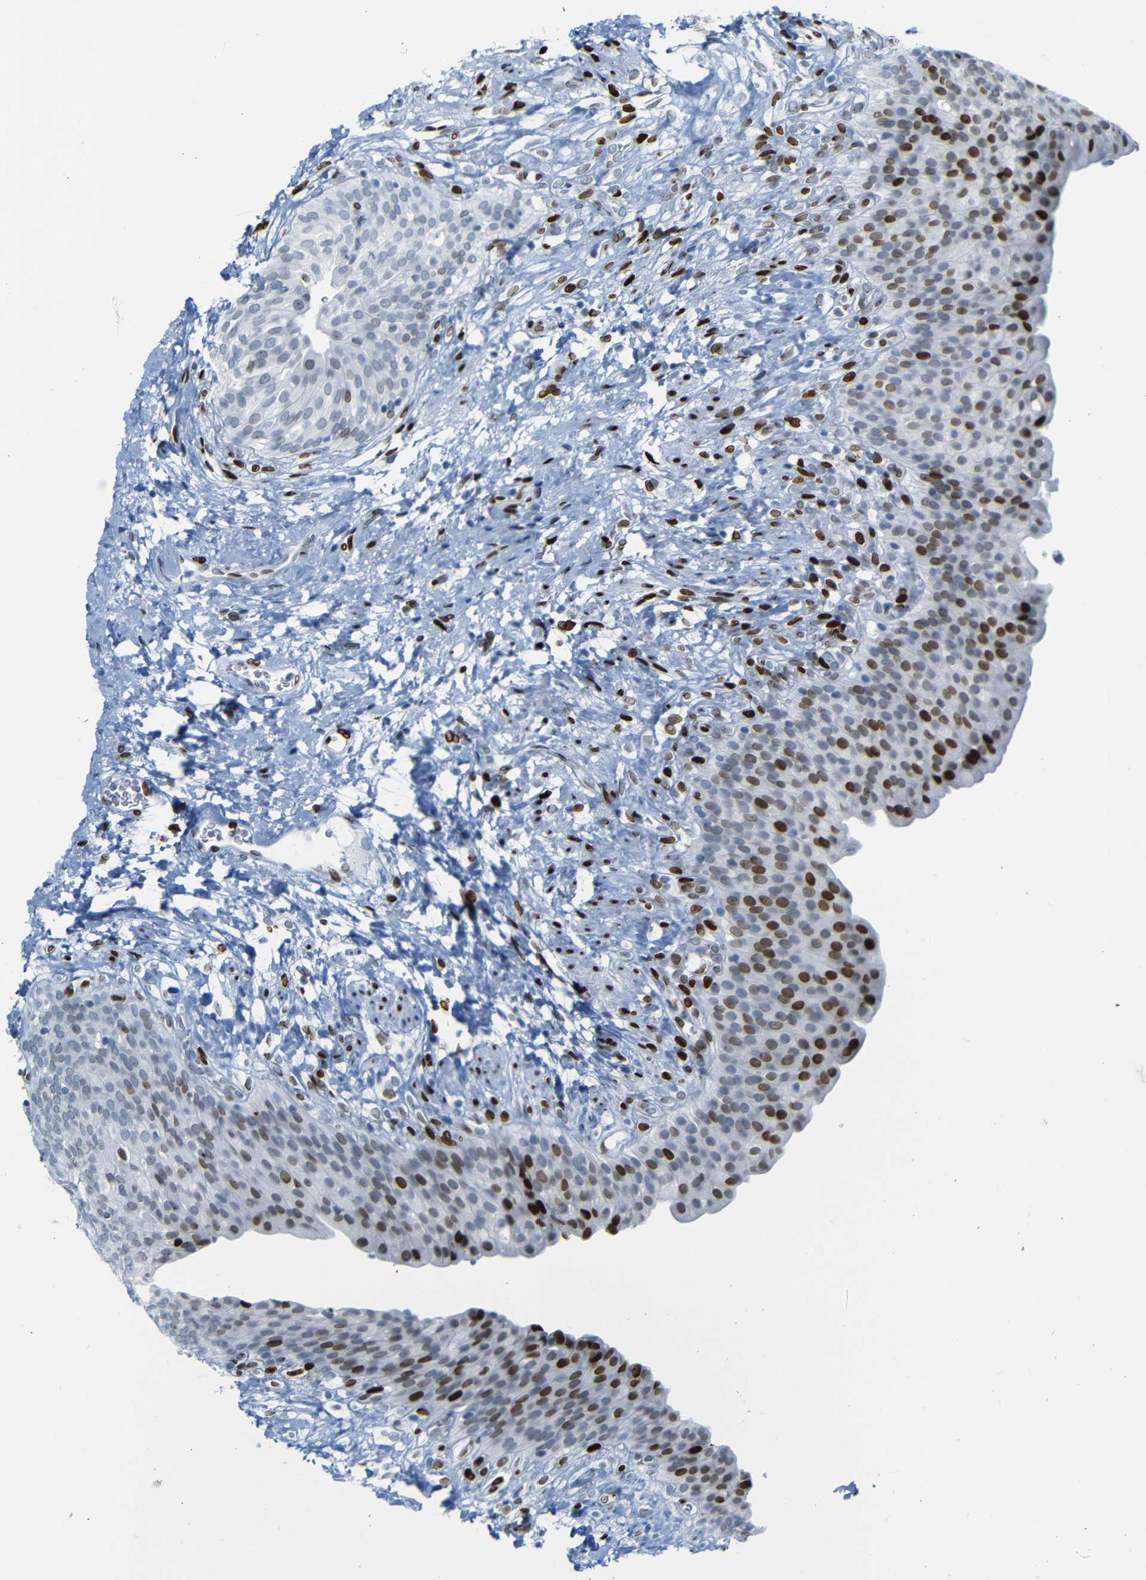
{"staining": {"intensity": "strong", "quantity": "25%-75%", "location": "nuclear"}, "tissue": "urinary bladder", "cell_type": "Urothelial cells", "image_type": "normal", "snomed": [{"axis": "morphology", "description": "Normal tissue, NOS"}, {"axis": "topography", "description": "Urinary bladder"}], "caption": "Immunohistochemistry histopathology image of benign urinary bladder: human urinary bladder stained using immunohistochemistry (IHC) displays high levels of strong protein expression localized specifically in the nuclear of urothelial cells, appearing as a nuclear brown color.", "gene": "NPIPB15", "patient": {"sex": "female", "age": 79}}